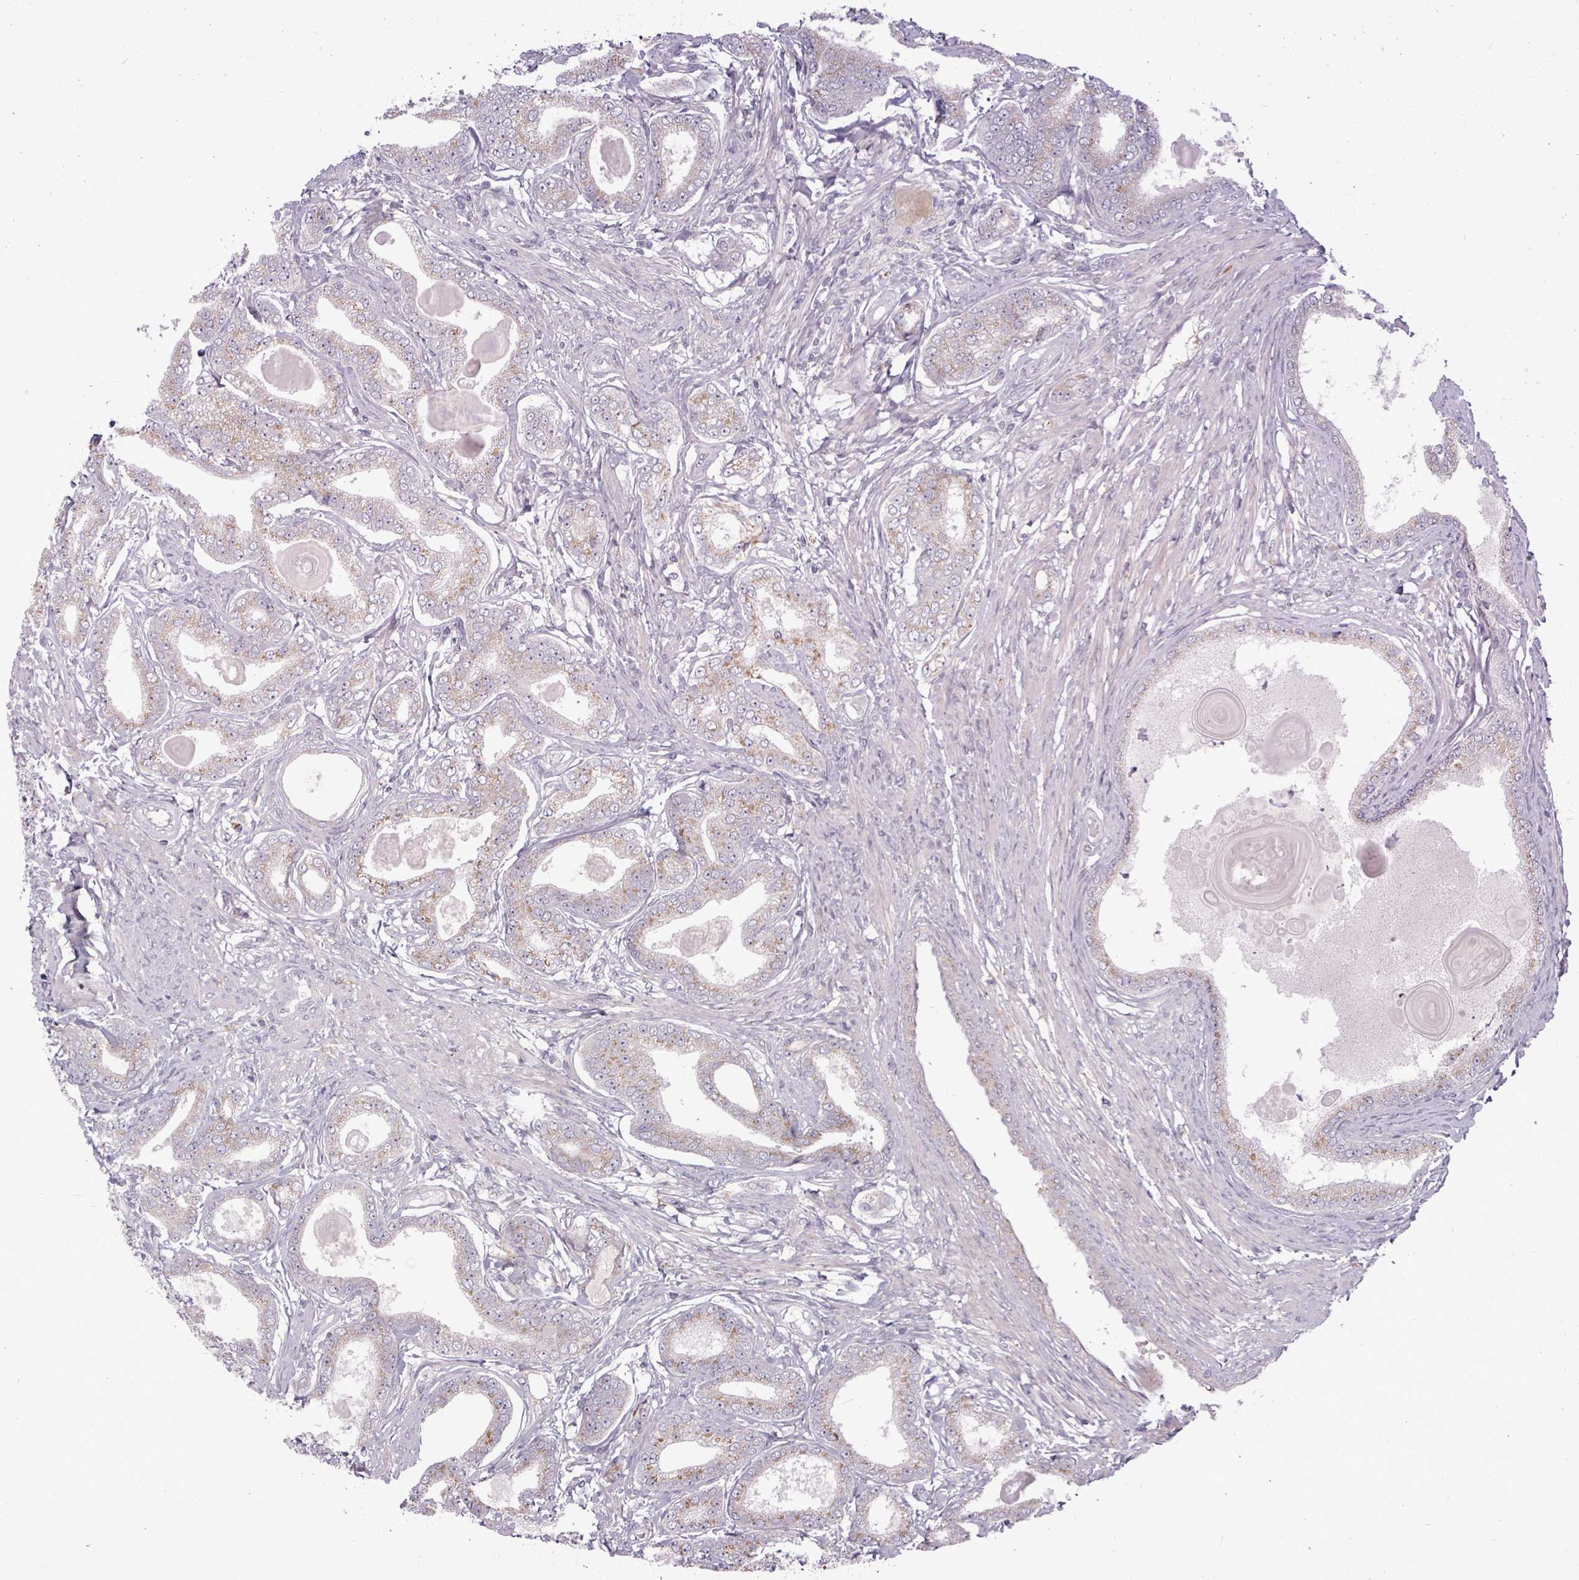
{"staining": {"intensity": "moderate", "quantity": "25%-75%", "location": "cytoplasmic/membranous"}, "tissue": "prostate cancer", "cell_type": "Tumor cells", "image_type": "cancer", "snomed": [{"axis": "morphology", "description": "Adenocarcinoma, High grade"}, {"axis": "topography", "description": "Prostate"}], "caption": "Prostate cancer stained for a protein reveals moderate cytoplasmic/membranous positivity in tumor cells.", "gene": "ZFPM1", "patient": {"sex": "male", "age": 69}}